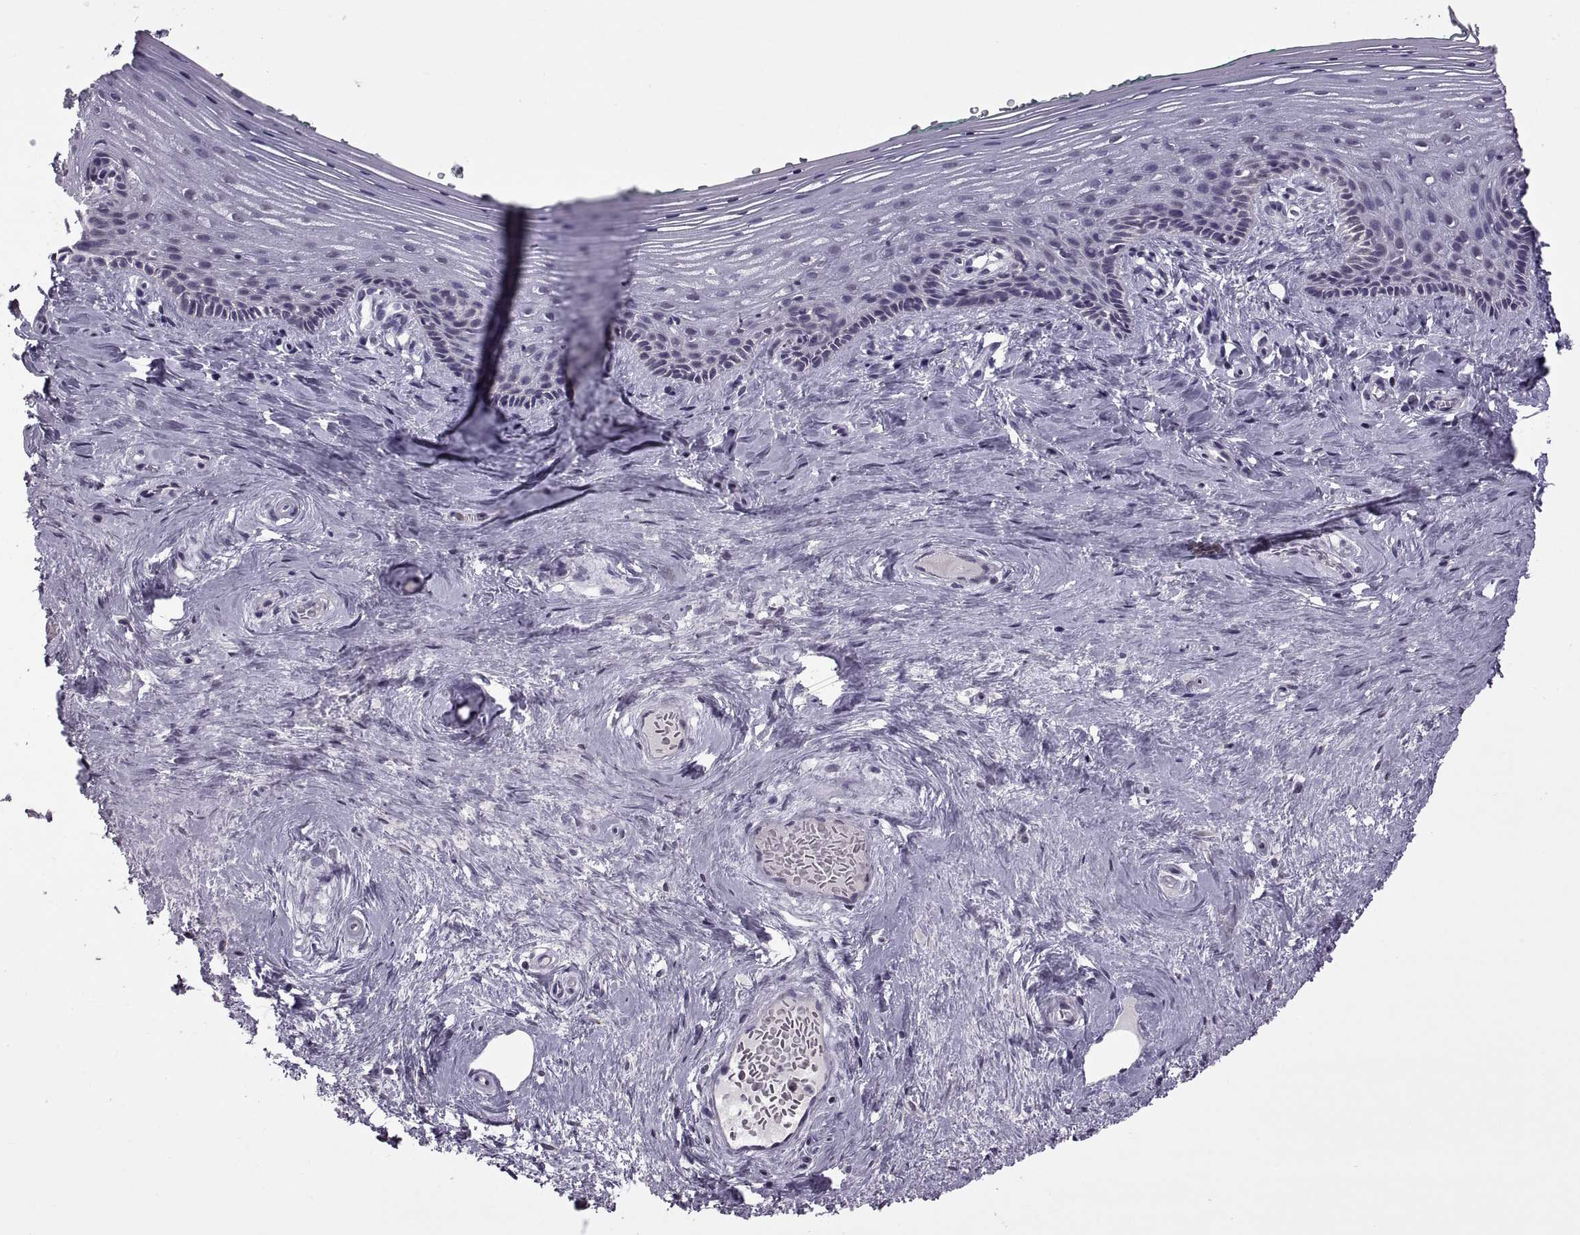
{"staining": {"intensity": "negative", "quantity": "none", "location": "none"}, "tissue": "vagina", "cell_type": "Squamous epithelial cells", "image_type": "normal", "snomed": [{"axis": "morphology", "description": "Normal tissue, NOS"}, {"axis": "topography", "description": "Vagina"}], "caption": "This micrograph is of benign vagina stained with immunohistochemistry (IHC) to label a protein in brown with the nuclei are counter-stained blue. There is no positivity in squamous epithelial cells.", "gene": "OTP", "patient": {"sex": "female", "age": 45}}